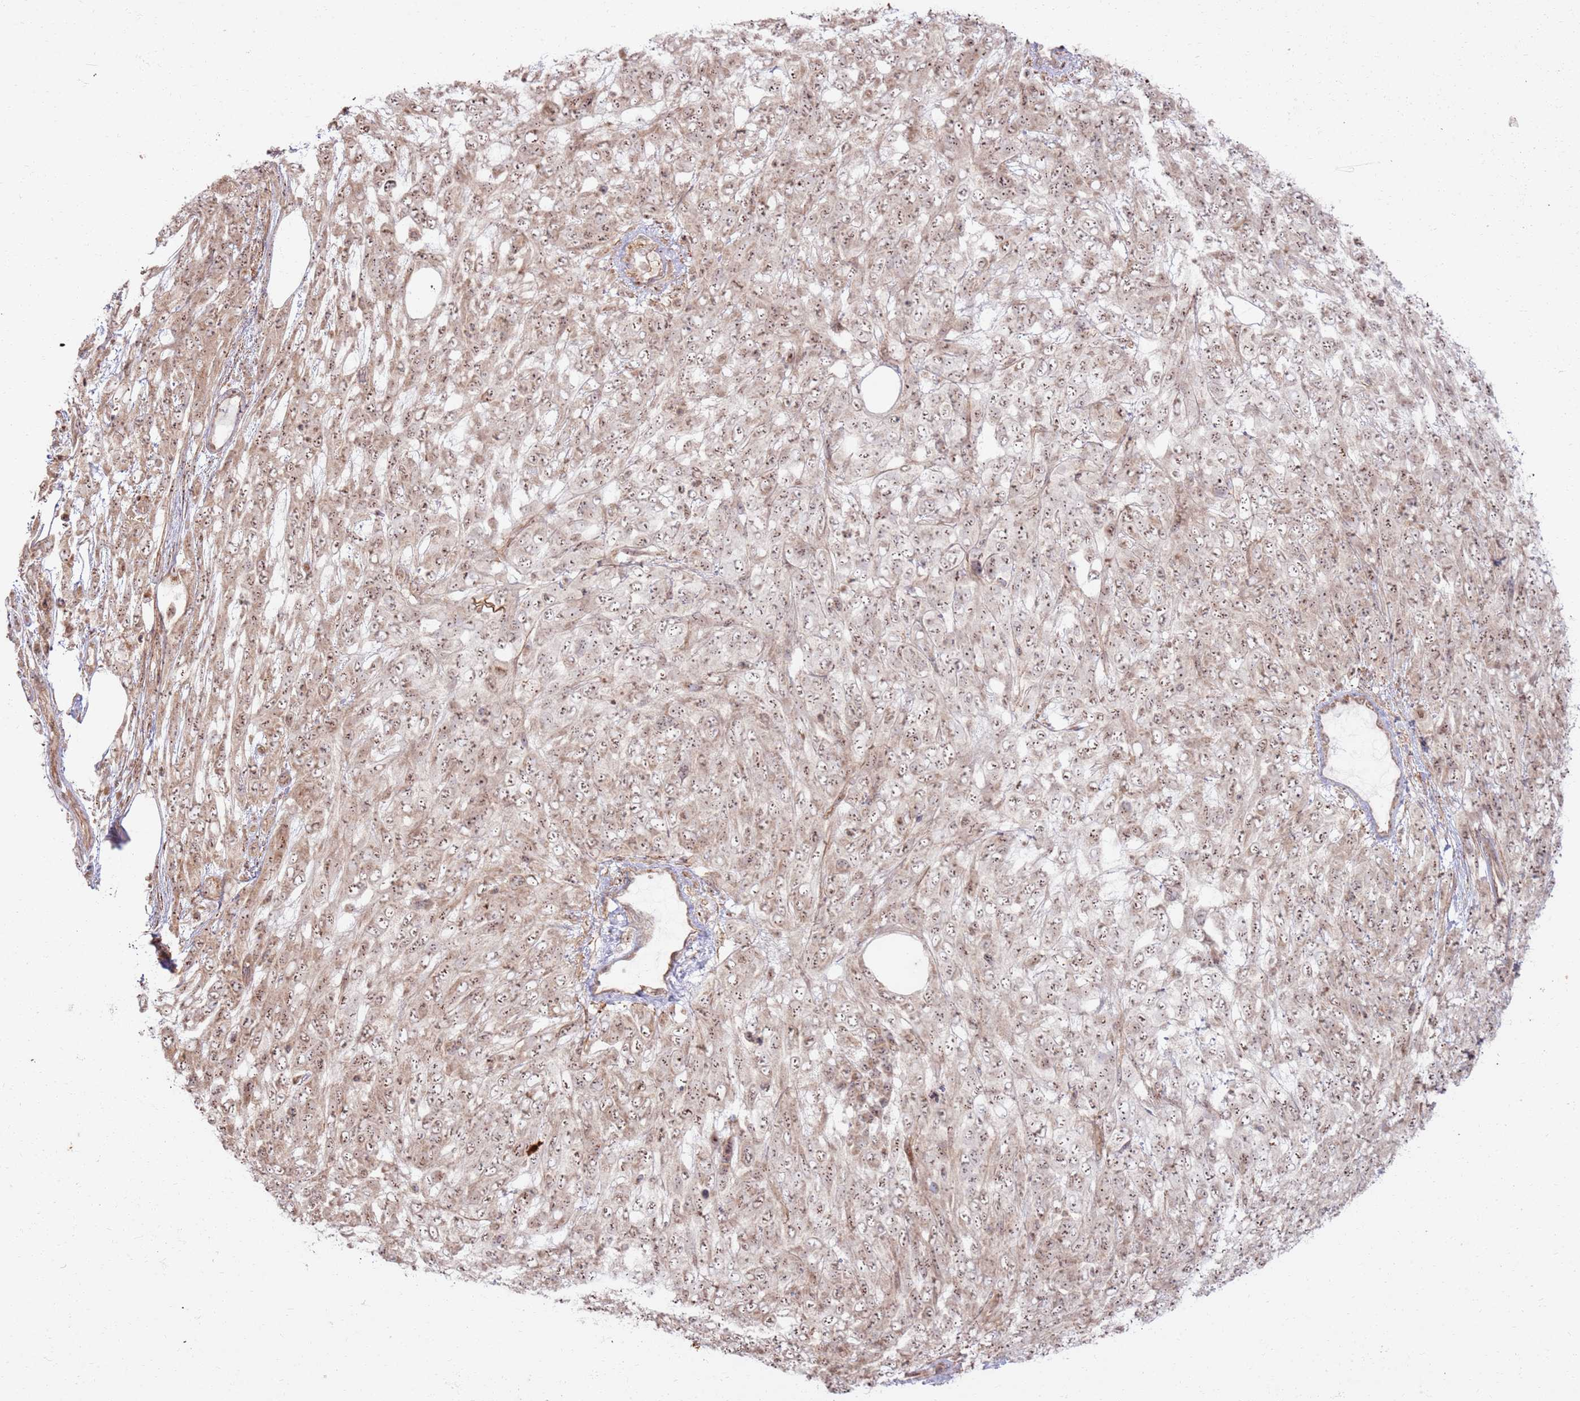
{"staining": {"intensity": "moderate", "quantity": ">75%", "location": "cytoplasmic/membranous,nuclear"}, "tissue": "melanoma", "cell_type": "Tumor cells", "image_type": "cancer", "snomed": [{"axis": "morphology", "description": "Normal morphology"}, {"axis": "morphology", "description": "Malignant melanoma, NOS"}, {"axis": "topography", "description": "Skin"}], "caption": "Immunohistochemistry of human melanoma shows medium levels of moderate cytoplasmic/membranous and nuclear staining in about >75% of tumor cells.", "gene": "CNPY1", "patient": {"sex": "female", "age": 72}}